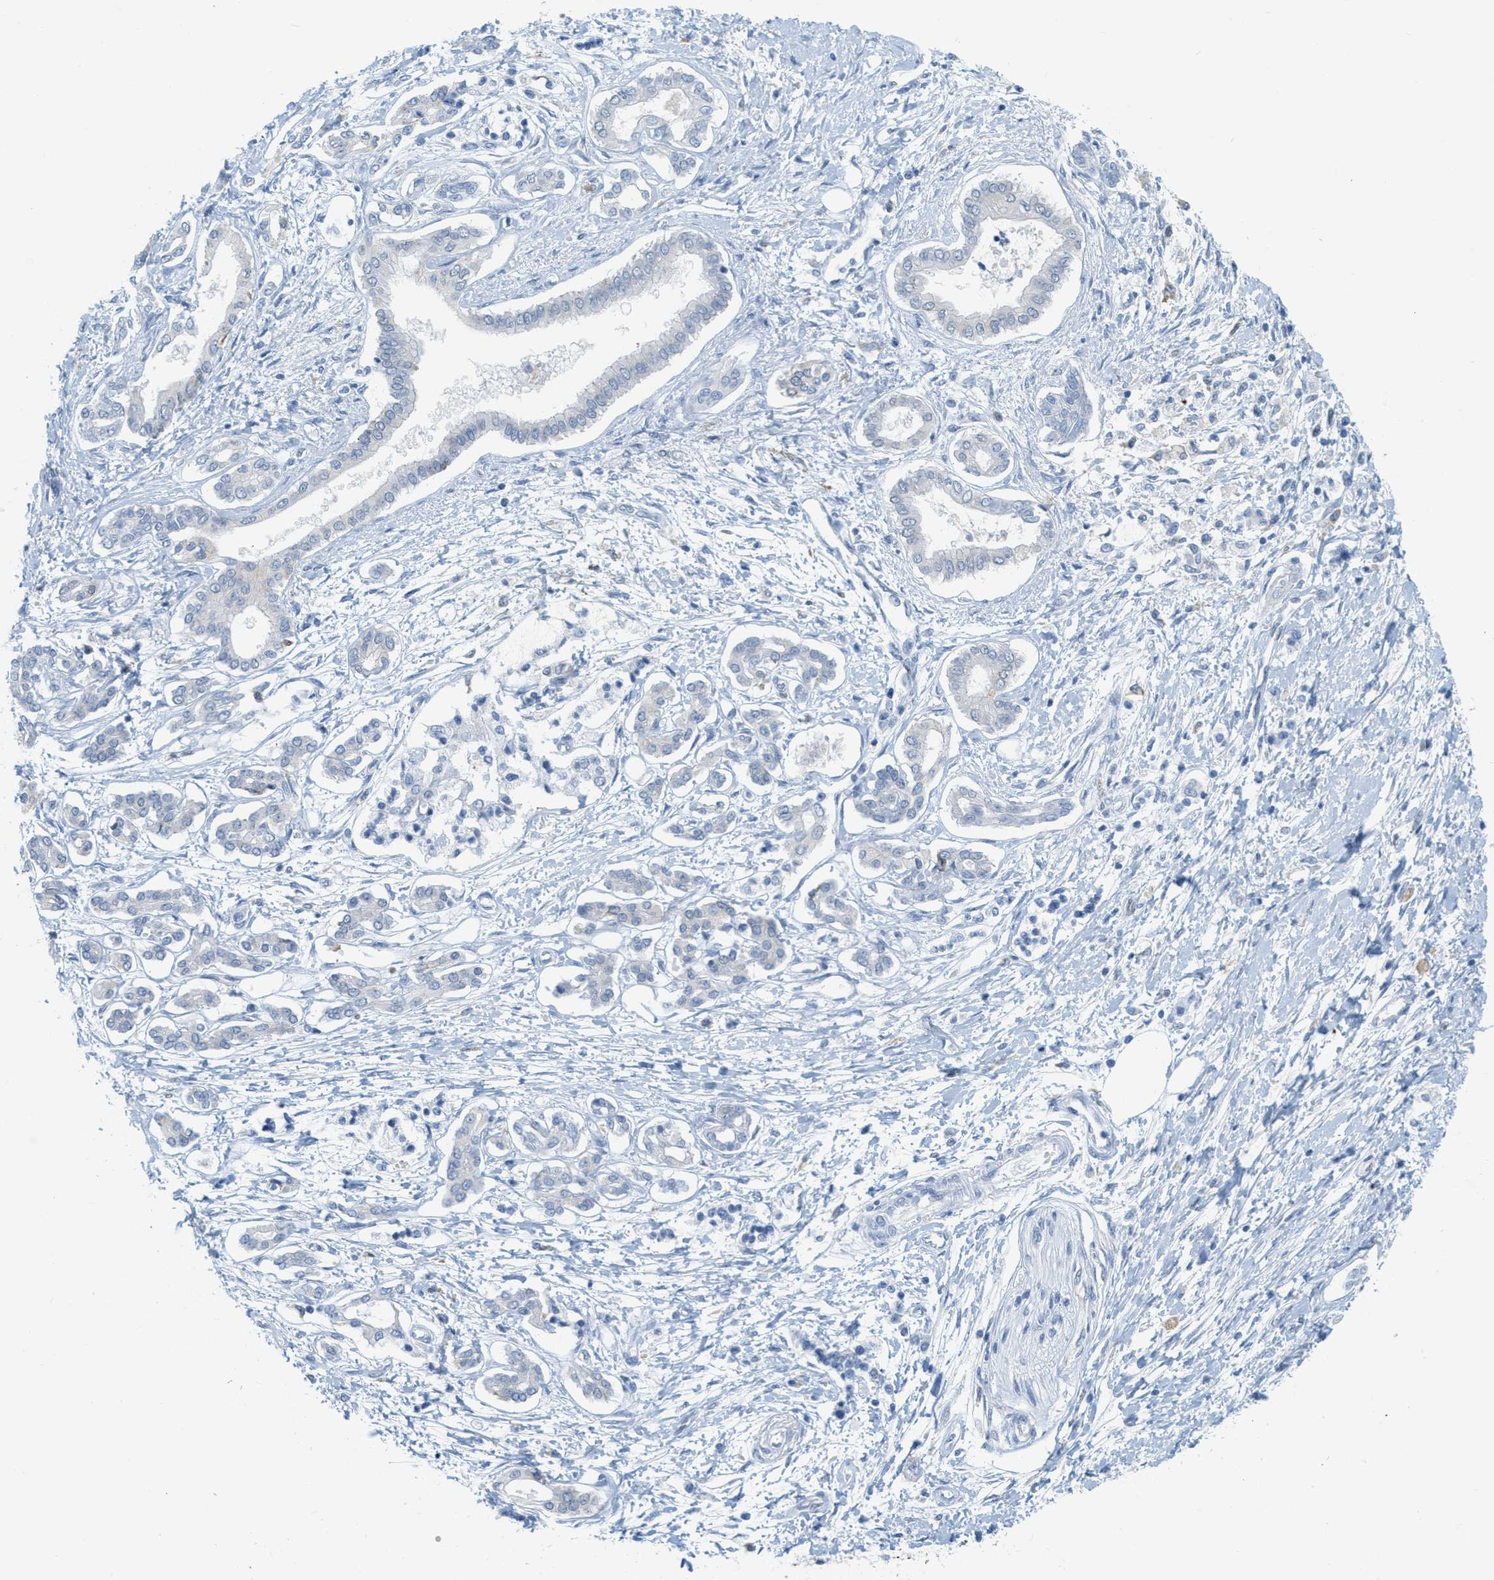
{"staining": {"intensity": "negative", "quantity": "none", "location": "none"}, "tissue": "pancreatic cancer", "cell_type": "Tumor cells", "image_type": "cancer", "snomed": [{"axis": "morphology", "description": "Adenocarcinoma, NOS"}, {"axis": "topography", "description": "Pancreas"}], "caption": "There is no significant positivity in tumor cells of pancreatic cancer (adenocarcinoma).", "gene": "TEX264", "patient": {"sex": "male", "age": 56}}